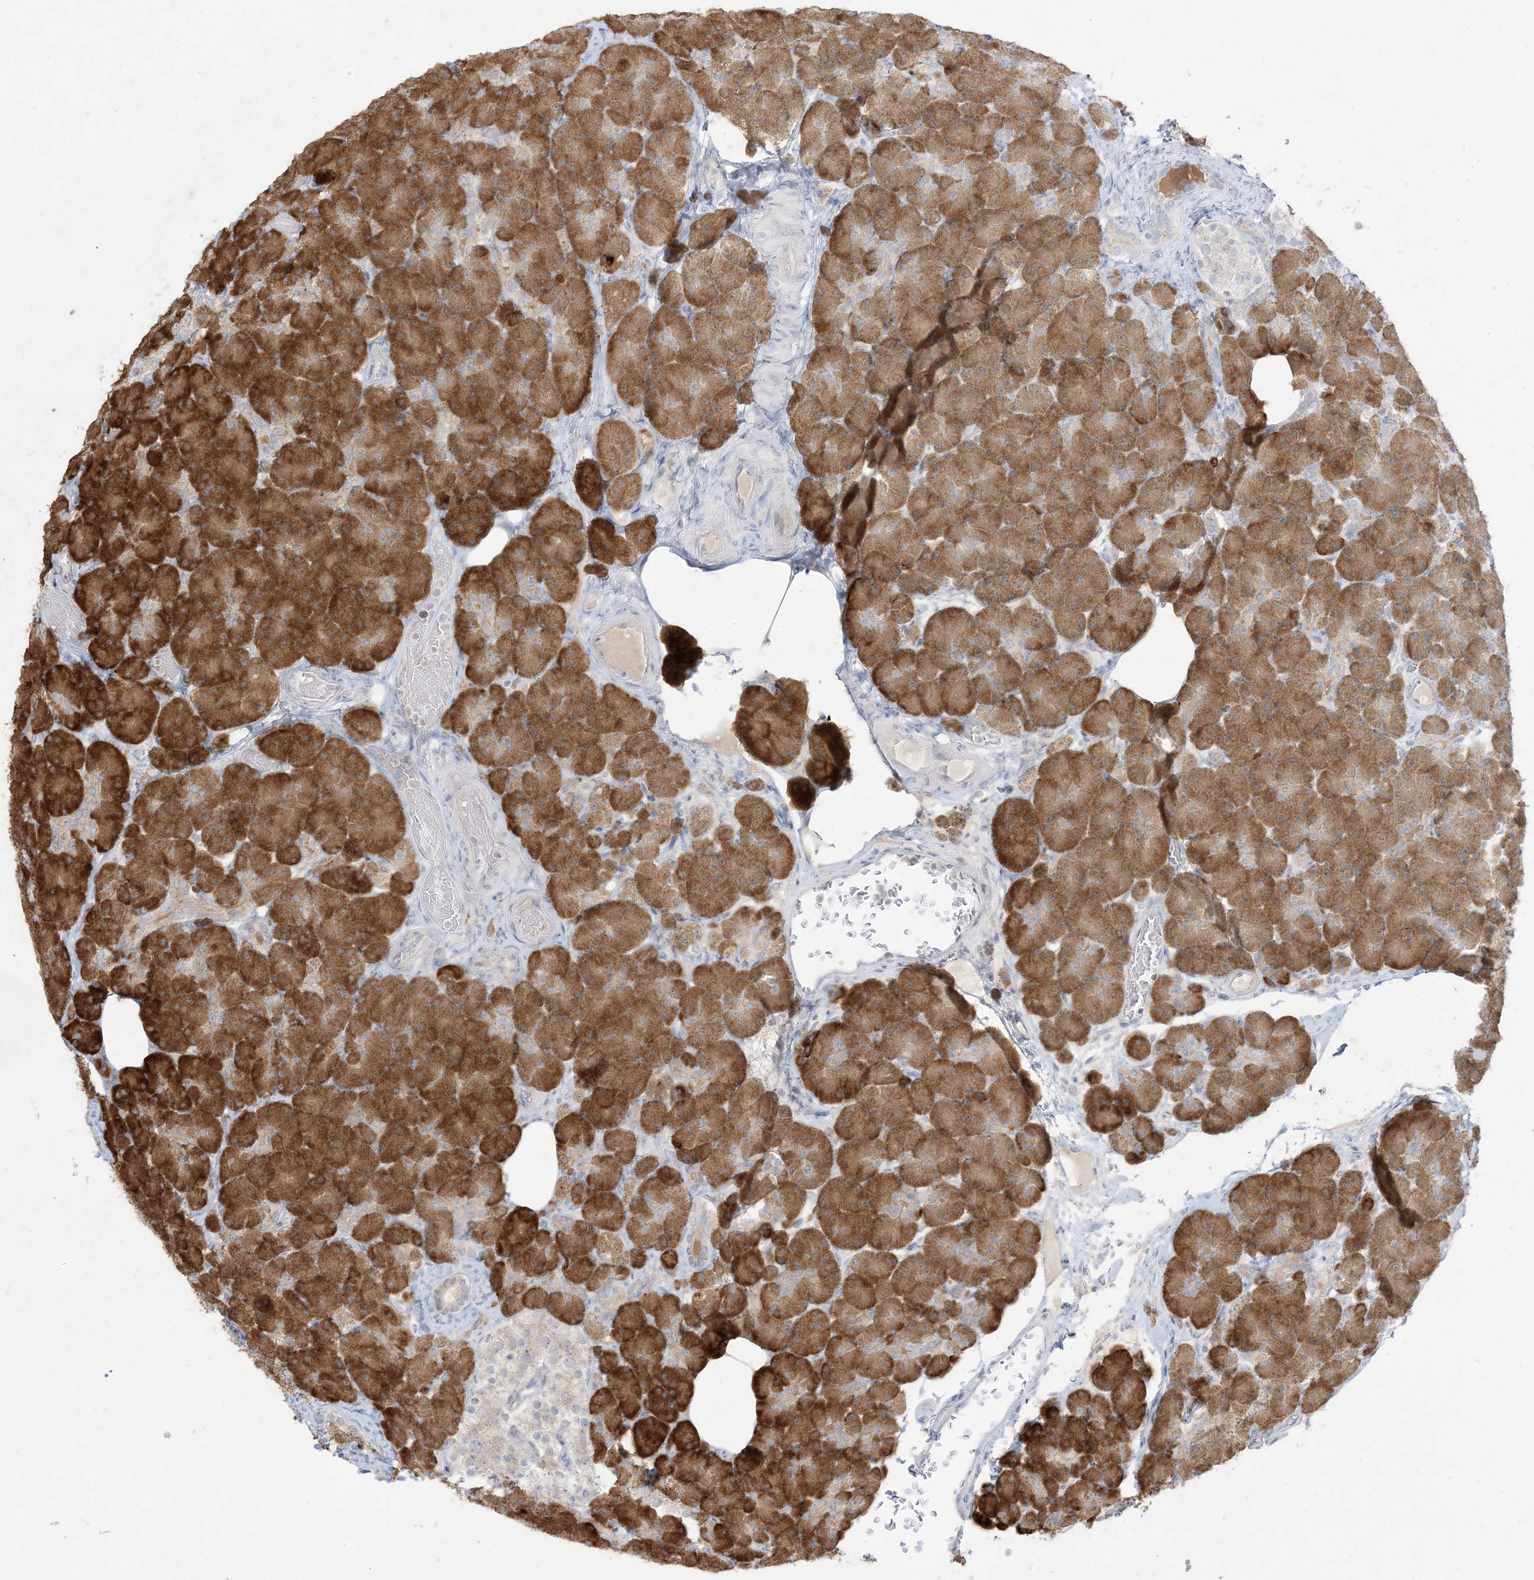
{"staining": {"intensity": "strong", "quantity": ">75%", "location": "cytoplasmic/membranous"}, "tissue": "pancreas", "cell_type": "Exocrine glandular cells", "image_type": "normal", "snomed": [{"axis": "morphology", "description": "Normal tissue, NOS"}, {"axis": "topography", "description": "Pancreas"}], "caption": "Immunohistochemistry (DAB) staining of normal pancreas displays strong cytoplasmic/membranous protein positivity in about >75% of exocrine glandular cells. Nuclei are stained in blue.", "gene": "LOXL3", "patient": {"sex": "female", "age": 43}}